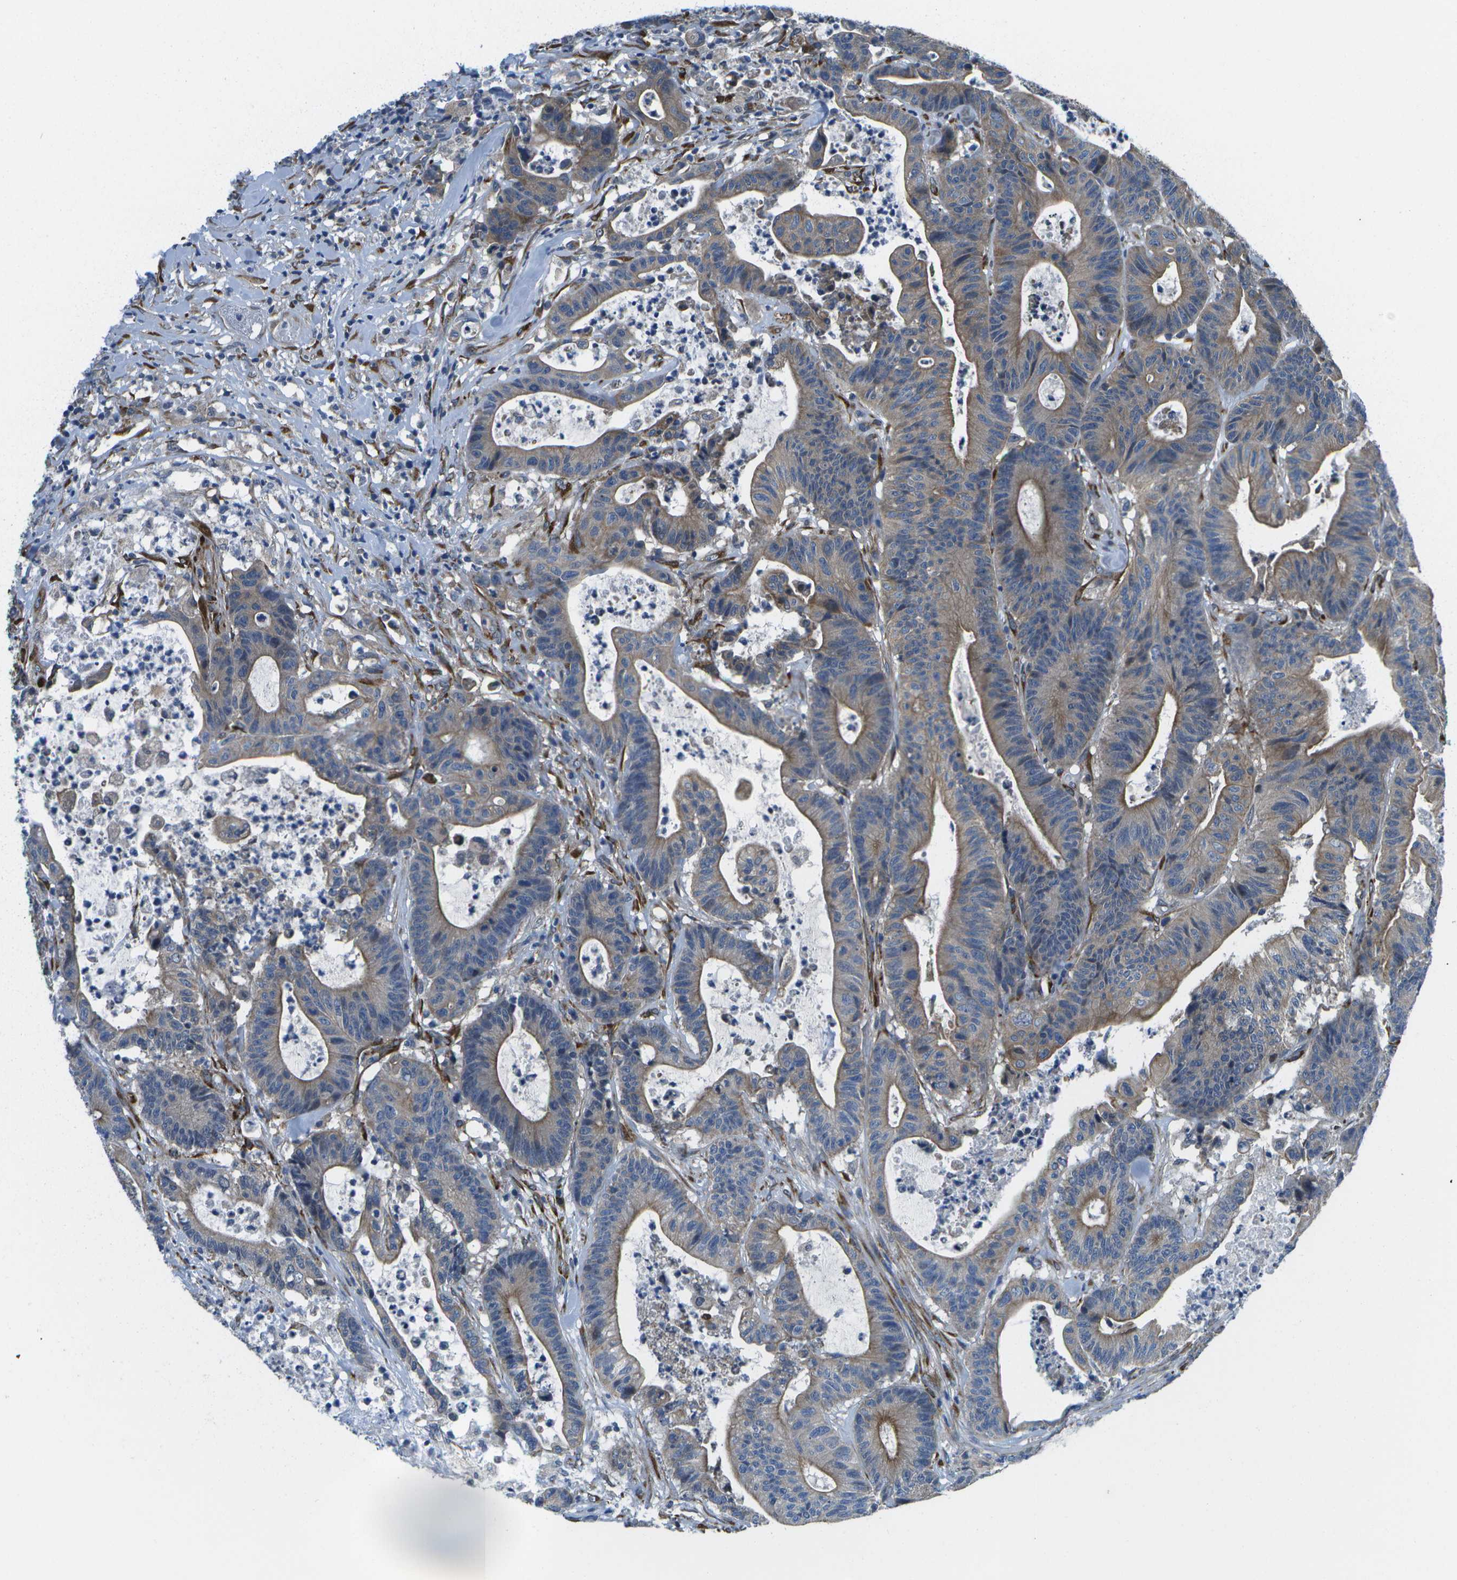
{"staining": {"intensity": "weak", "quantity": "<25%", "location": "cytoplasmic/membranous"}, "tissue": "colorectal cancer", "cell_type": "Tumor cells", "image_type": "cancer", "snomed": [{"axis": "morphology", "description": "Adenocarcinoma, NOS"}, {"axis": "topography", "description": "Colon"}], "caption": "A photomicrograph of human colorectal cancer (adenocarcinoma) is negative for staining in tumor cells. Brightfield microscopy of IHC stained with DAB (3,3'-diaminobenzidine) (brown) and hematoxylin (blue), captured at high magnification.", "gene": "P3H1", "patient": {"sex": "female", "age": 84}}